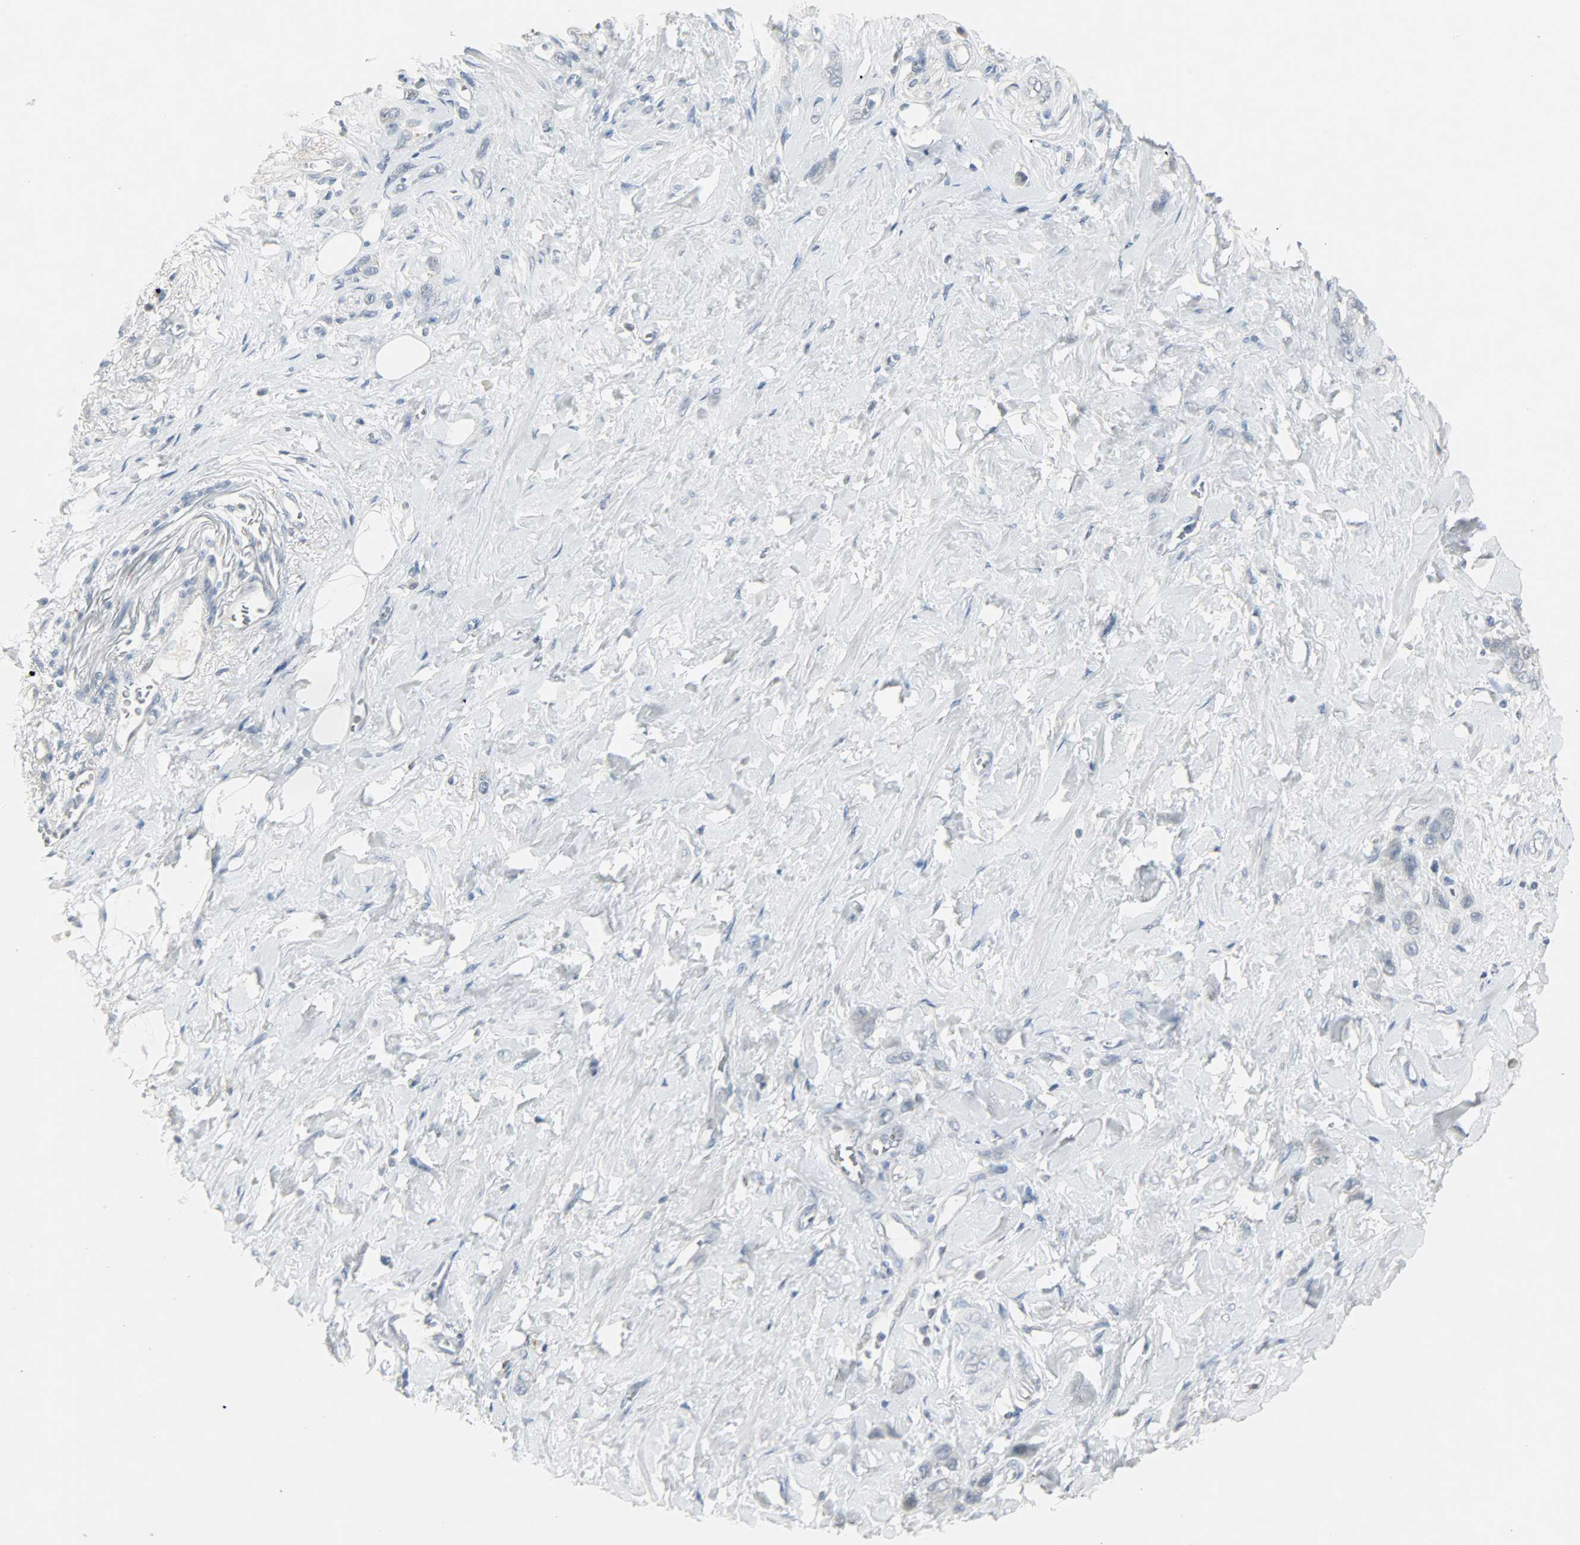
{"staining": {"intensity": "negative", "quantity": "none", "location": "none"}, "tissue": "stomach cancer", "cell_type": "Tumor cells", "image_type": "cancer", "snomed": [{"axis": "morphology", "description": "Adenocarcinoma, NOS"}, {"axis": "topography", "description": "Stomach"}], "caption": "There is no significant positivity in tumor cells of stomach cancer (adenocarcinoma).", "gene": "CAMK4", "patient": {"sex": "male", "age": 82}}